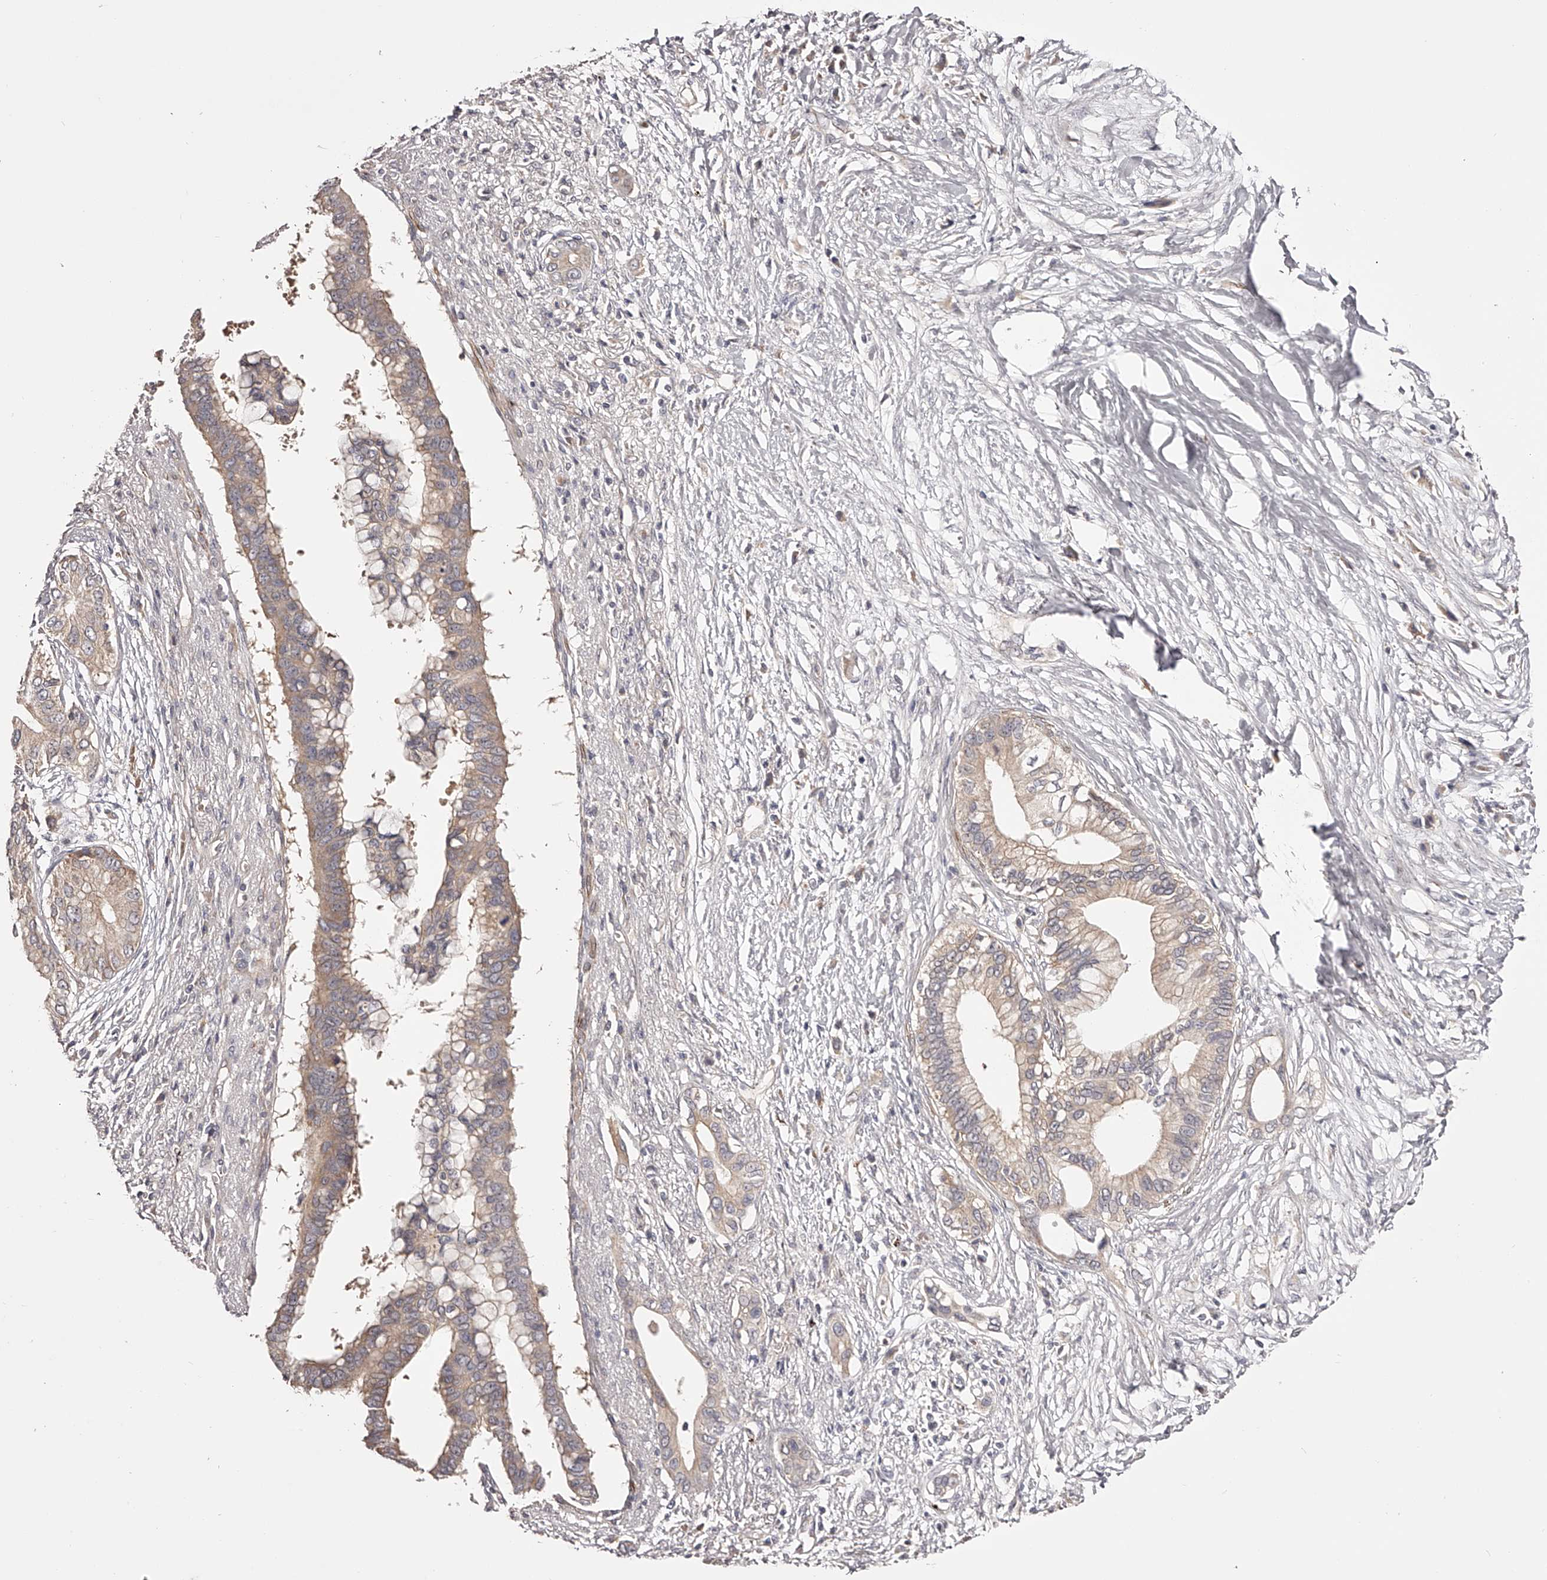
{"staining": {"intensity": "weak", "quantity": ">75%", "location": "cytoplasmic/membranous"}, "tissue": "pancreatic cancer", "cell_type": "Tumor cells", "image_type": "cancer", "snomed": [{"axis": "morphology", "description": "Normal tissue, NOS"}, {"axis": "morphology", "description": "Adenocarcinoma, NOS"}, {"axis": "topography", "description": "Pancreas"}, {"axis": "topography", "description": "Peripheral nerve tissue"}], "caption": "Pancreatic adenocarcinoma stained with DAB (3,3'-diaminobenzidine) IHC demonstrates low levels of weak cytoplasmic/membranous positivity in about >75% of tumor cells. (Stains: DAB in brown, nuclei in blue, Microscopy: brightfield microscopy at high magnification).", "gene": "ODF2L", "patient": {"sex": "male", "age": 59}}